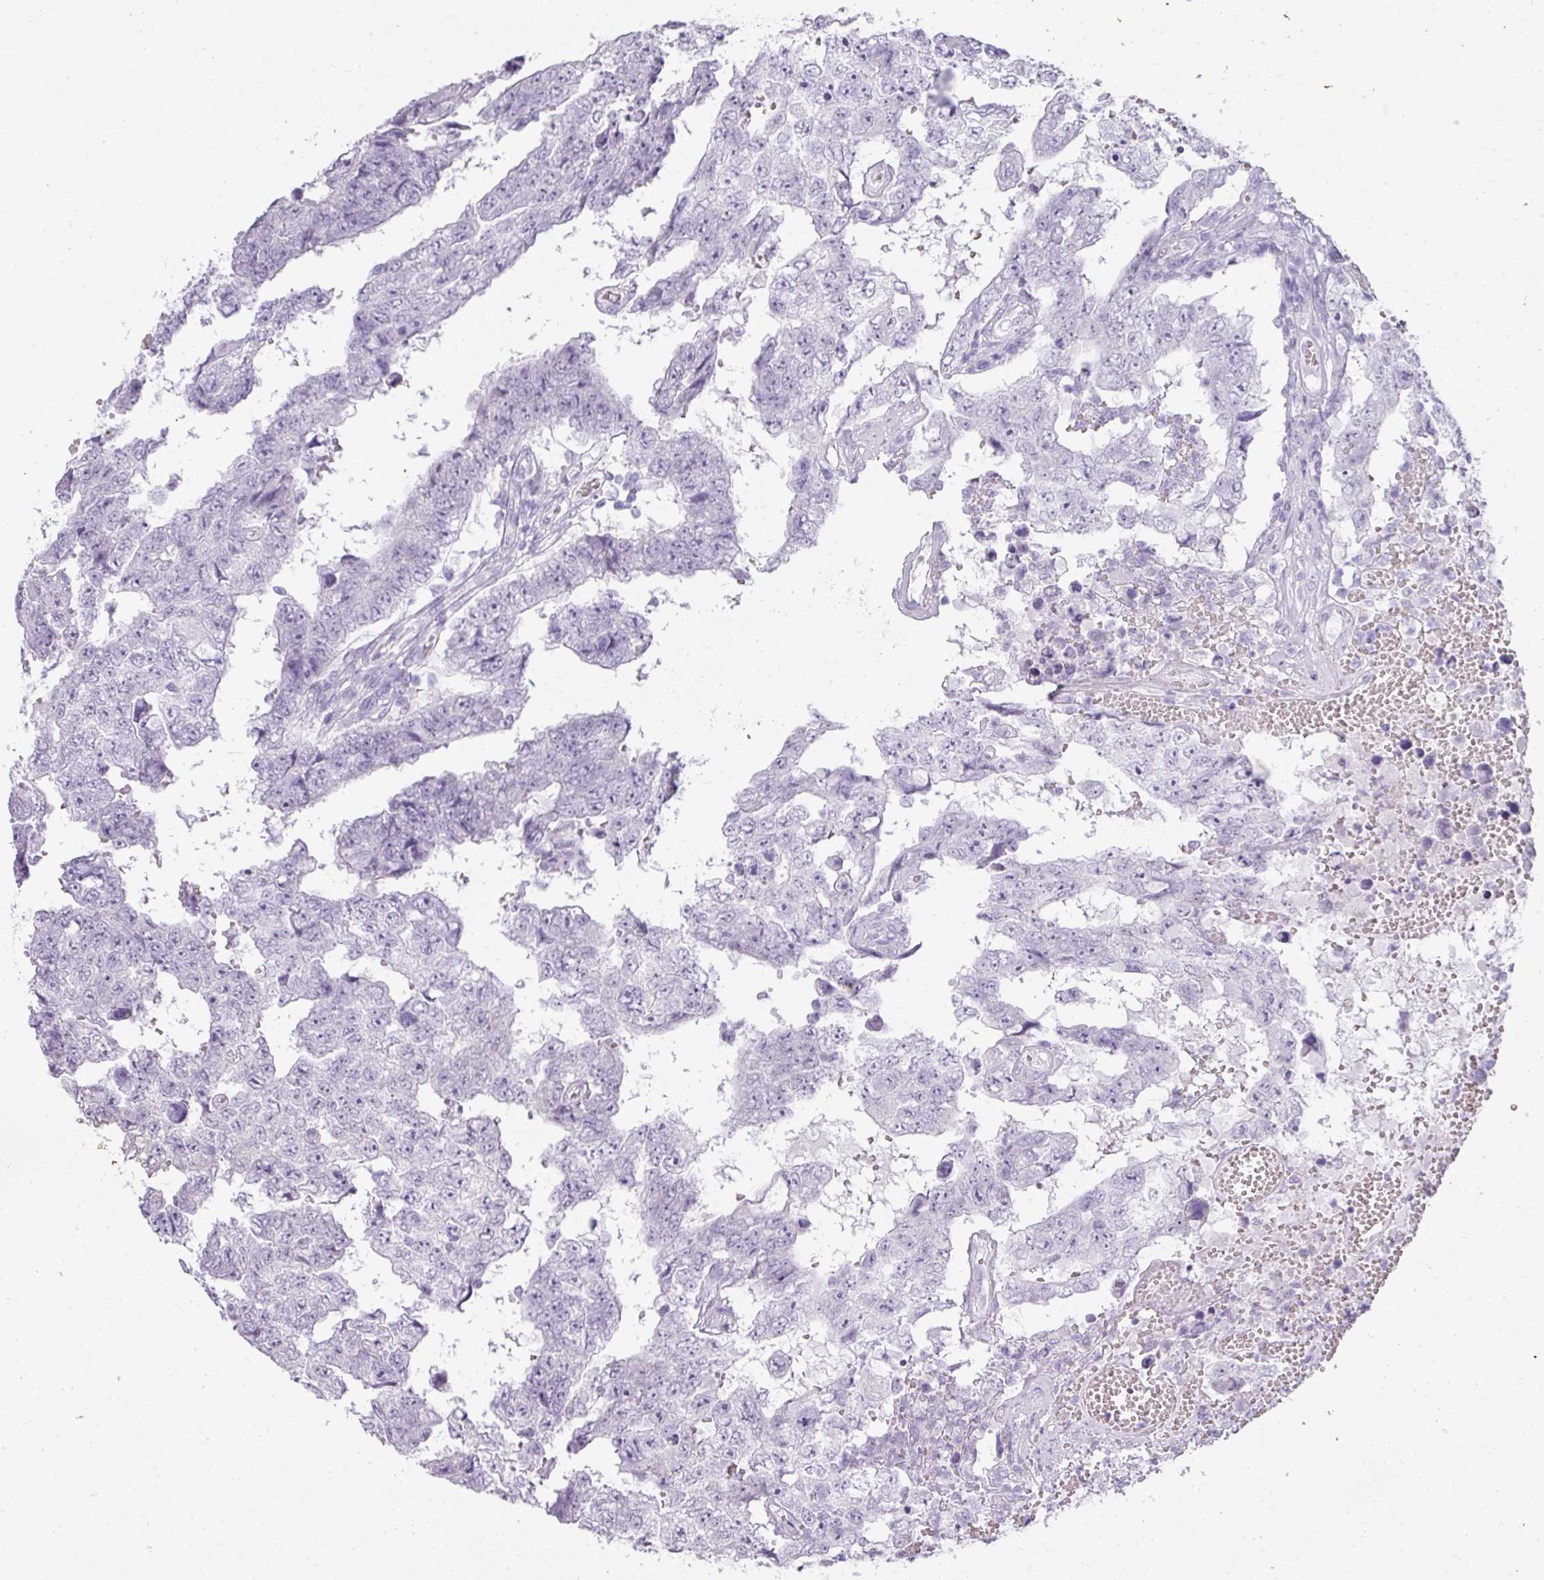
{"staining": {"intensity": "negative", "quantity": "none", "location": "none"}, "tissue": "testis cancer", "cell_type": "Tumor cells", "image_type": "cancer", "snomed": [{"axis": "morphology", "description": "Carcinoma, Embryonal, NOS"}, {"axis": "topography", "description": "Testis"}], "caption": "Tumor cells show no significant protein staining in testis embryonal carcinoma.", "gene": "RBMY1F", "patient": {"sex": "male", "age": 25}}